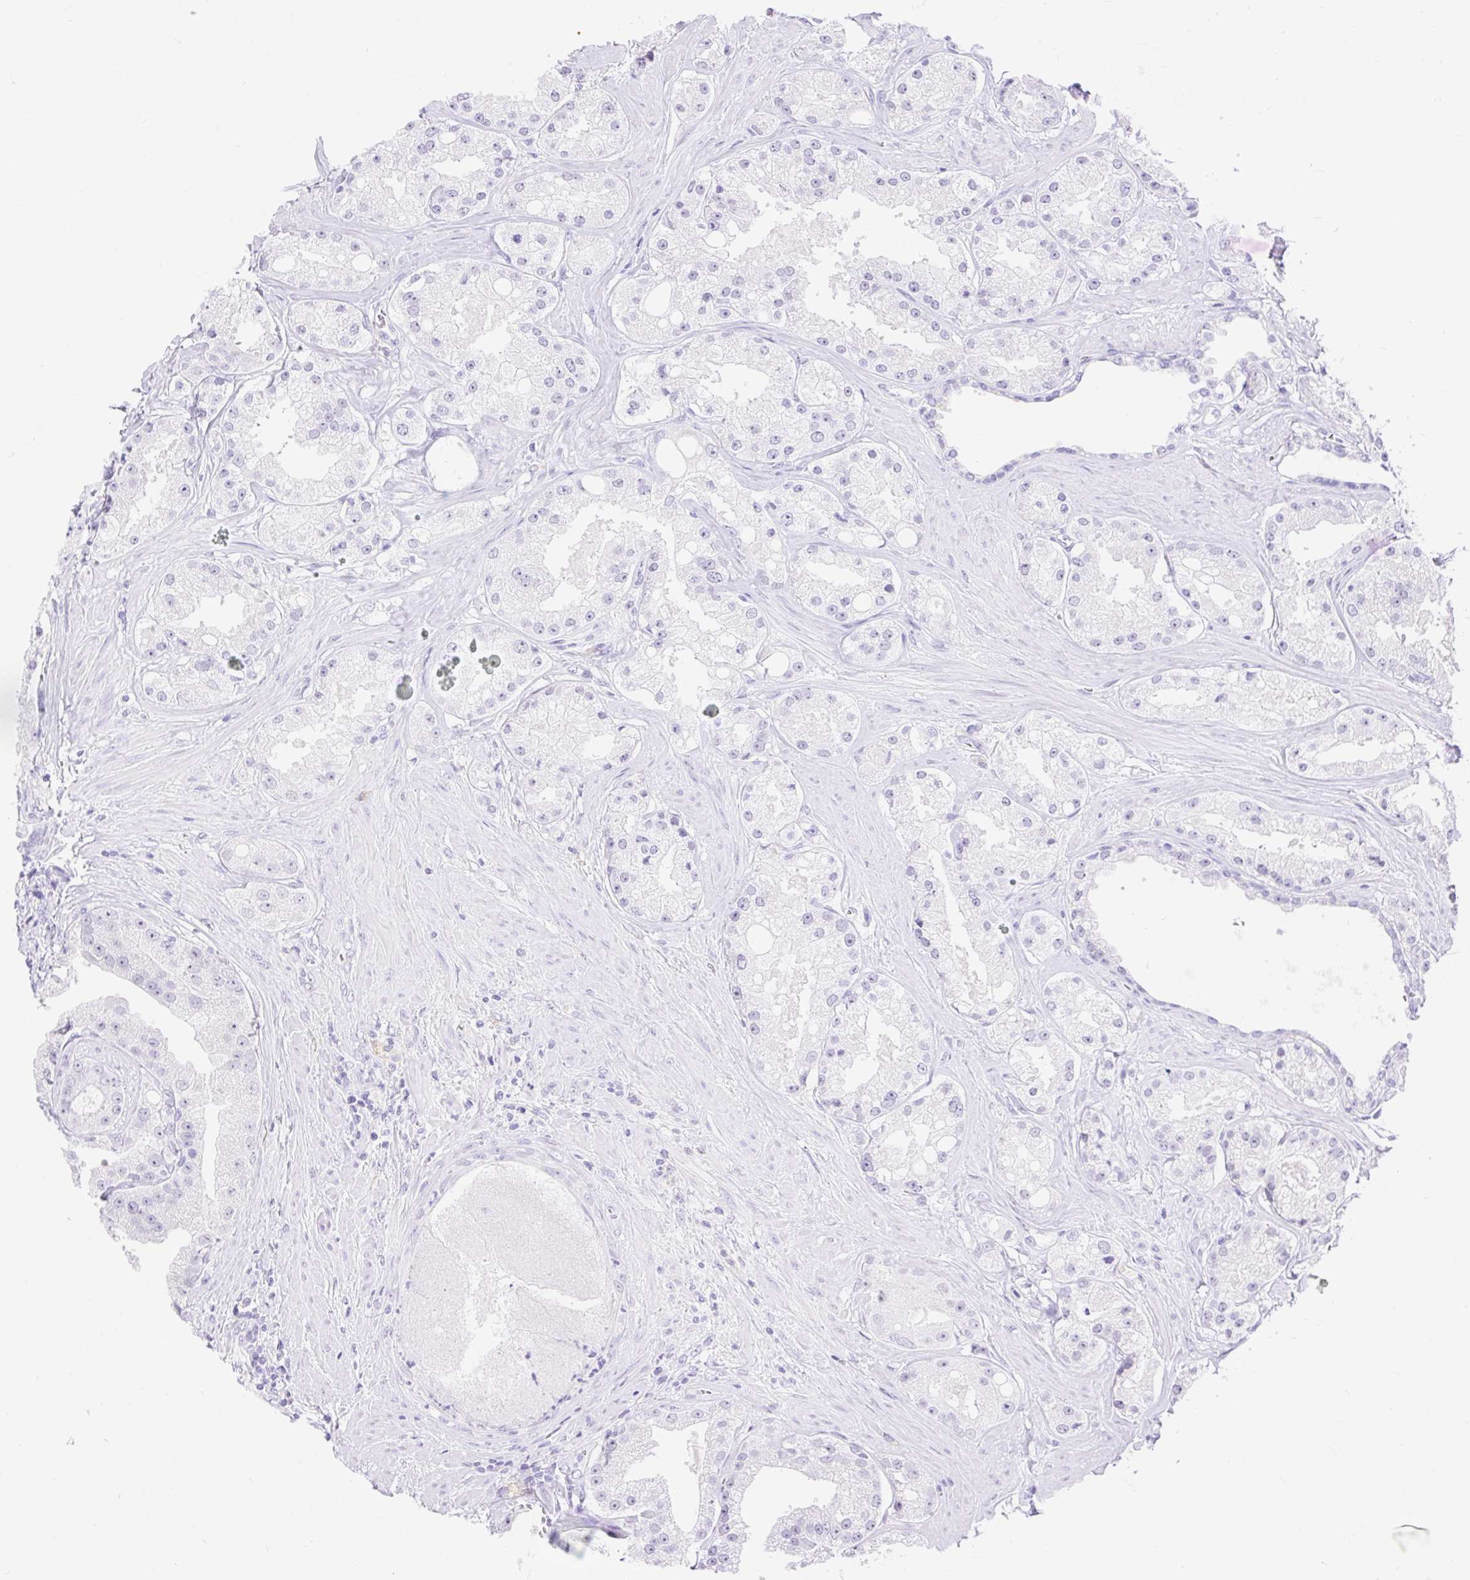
{"staining": {"intensity": "negative", "quantity": "none", "location": "none"}, "tissue": "prostate cancer", "cell_type": "Tumor cells", "image_type": "cancer", "snomed": [{"axis": "morphology", "description": "Adenocarcinoma, High grade"}, {"axis": "topography", "description": "Prostate"}], "caption": "The micrograph demonstrates no staining of tumor cells in prostate cancer. (Stains: DAB (3,3'-diaminobenzidine) immunohistochemistry (IHC) with hematoxylin counter stain, Microscopy: brightfield microscopy at high magnification).", "gene": "SIGLEC1", "patient": {"sex": "male", "age": 66}}